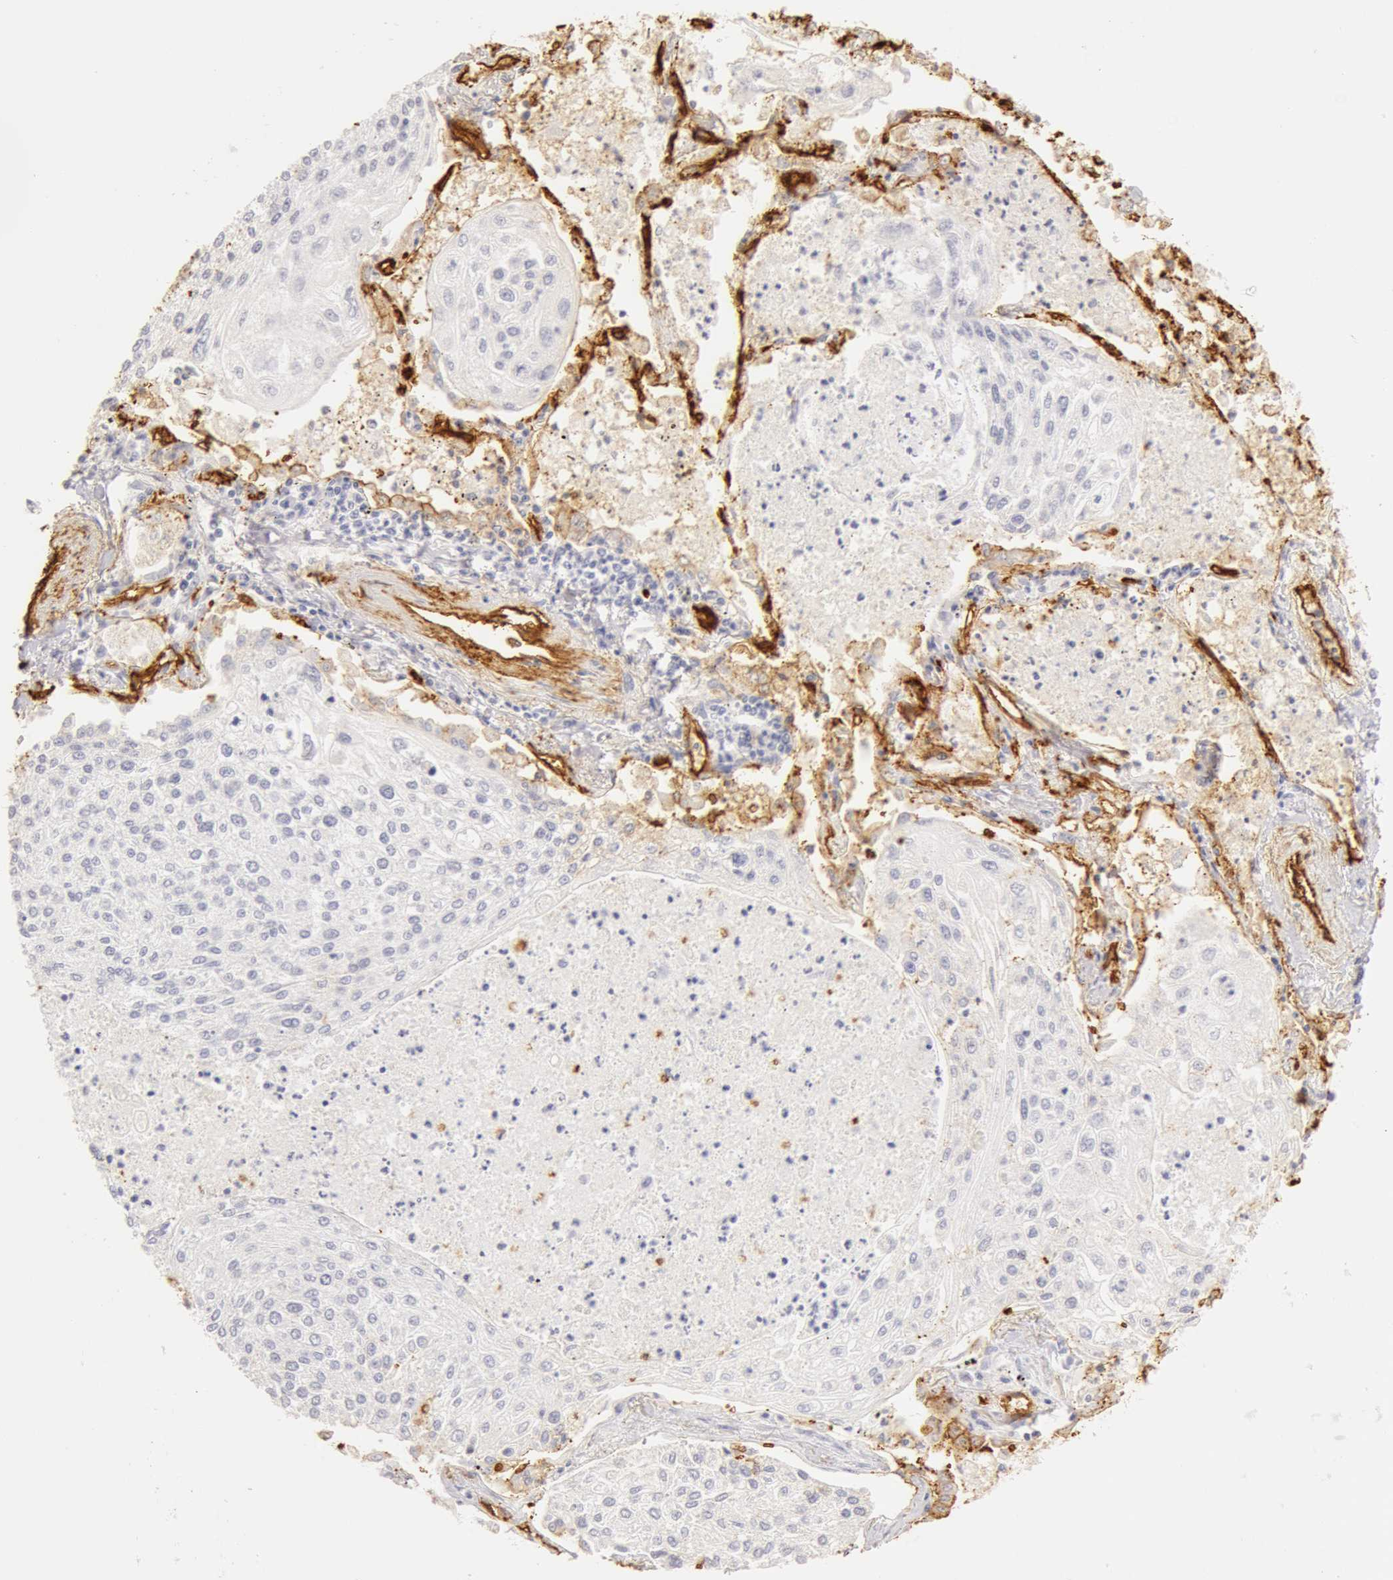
{"staining": {"intensity": "negative", "quantity": "none", "location": "none"}, "tissue": "lung cancer", "cell_type": "Tumor cells", "image_type": "cancer", "snomed": [{"axis": "morphology", "description": "Squamous cell carcinoma, NOS"}, {"axis": "topography", "description": "Lung"}], "caption": "Lung squamous cell carcinoma was stained to show a protein in brown. There is no significant staining in tumor cells.", "gene": "AQP1", "patient": {"sex": "male", "age": 75}}